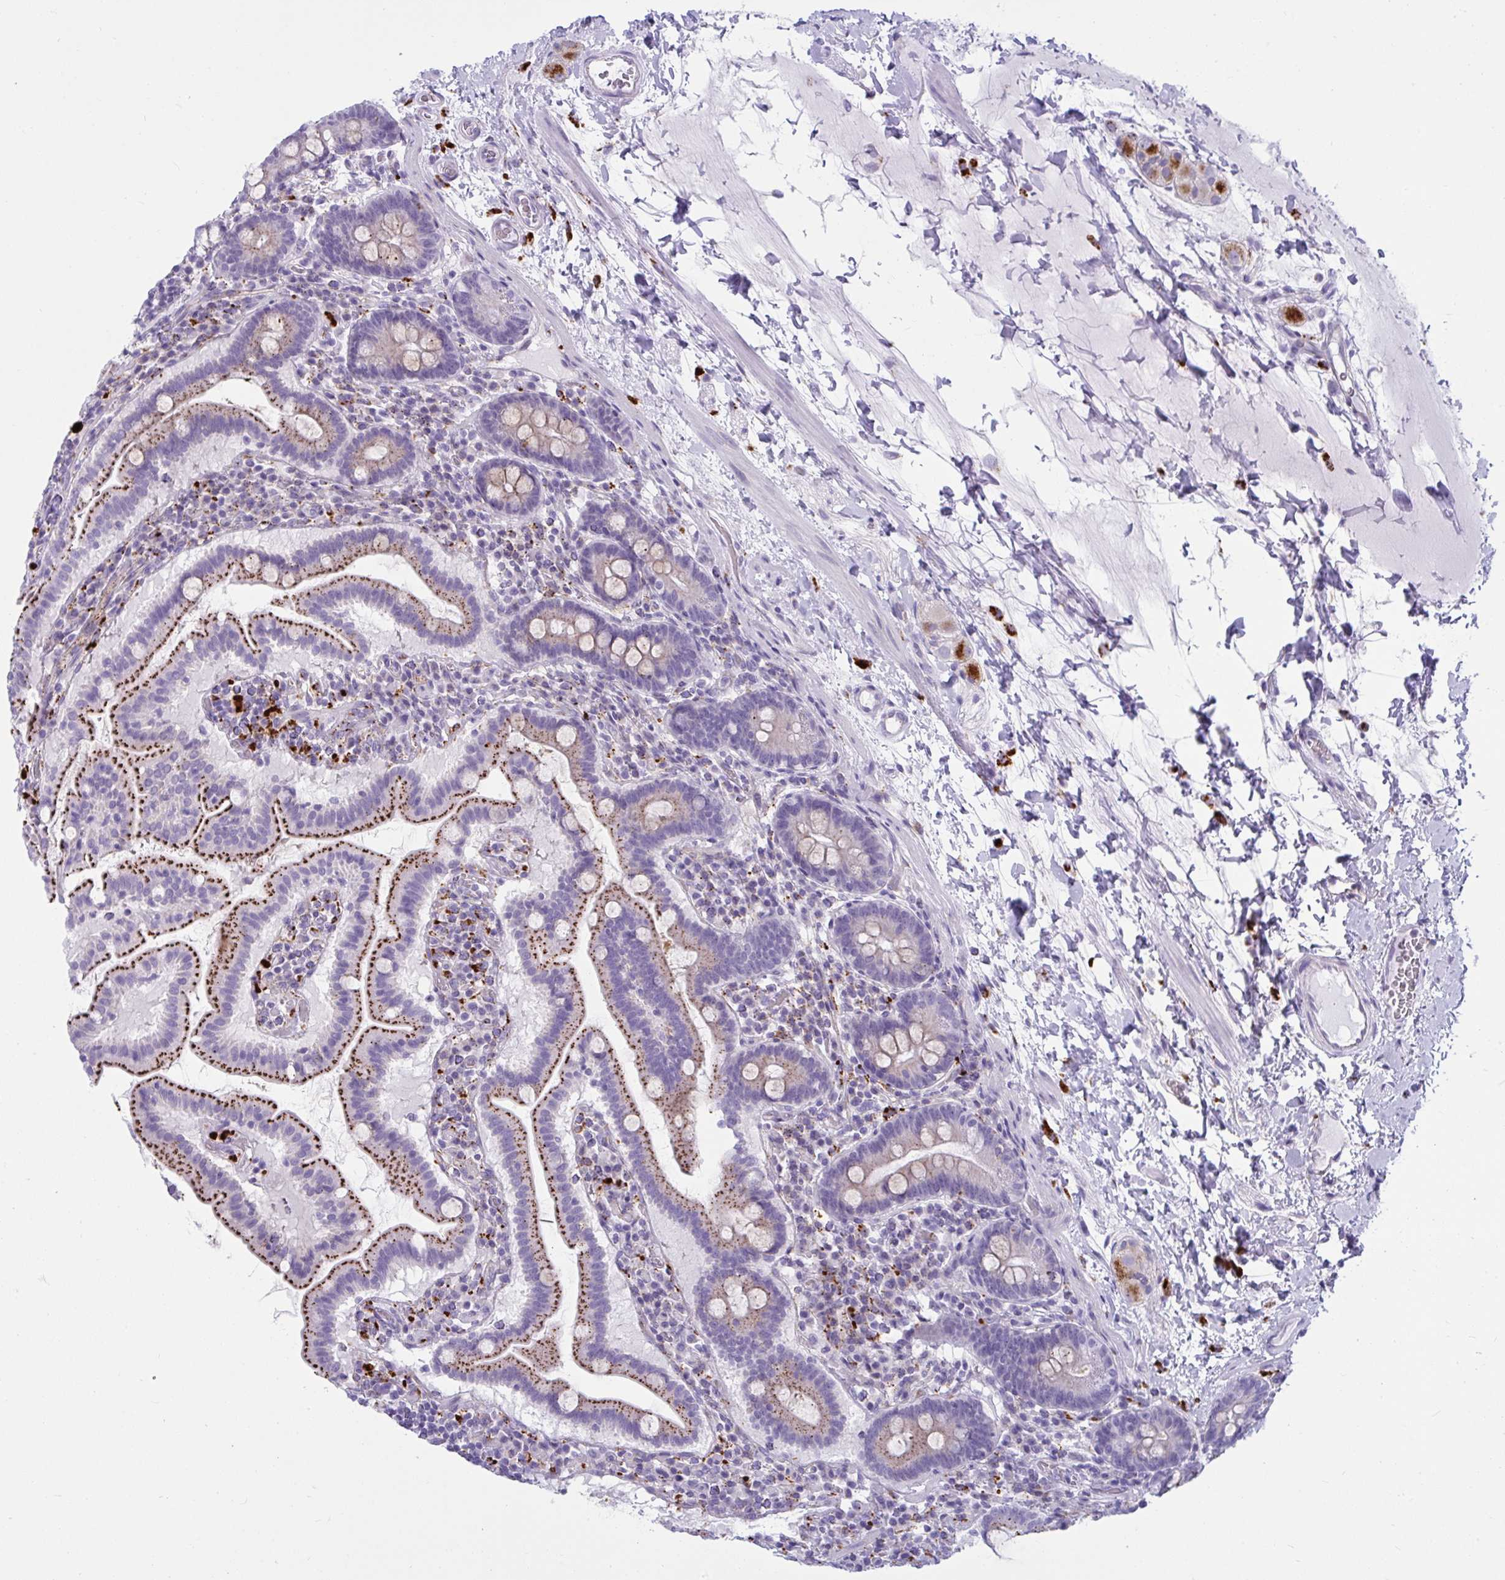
{"staining": {"intensity": "strong", "quantity": "25%-75%", "location": "cytoplasmic/membranous"}, "tissue": "small intestine", "cell_type": "Glandular cells", "image_type": "normal", "snomed": [{"axis": "morphology", "description": "Normal tissue, NOS"}, {"axis": "topography", "description": "Small intestine"}], "caption": "Strong cytoplasmic/membranous positivity for a protein is seen in approximately 25%-75% of glandular cells of unremarkable small intestine using immunohistochemistry (IHC).", "gene": "CTSZ", "patient": {"sex": "male", "age": 26}}